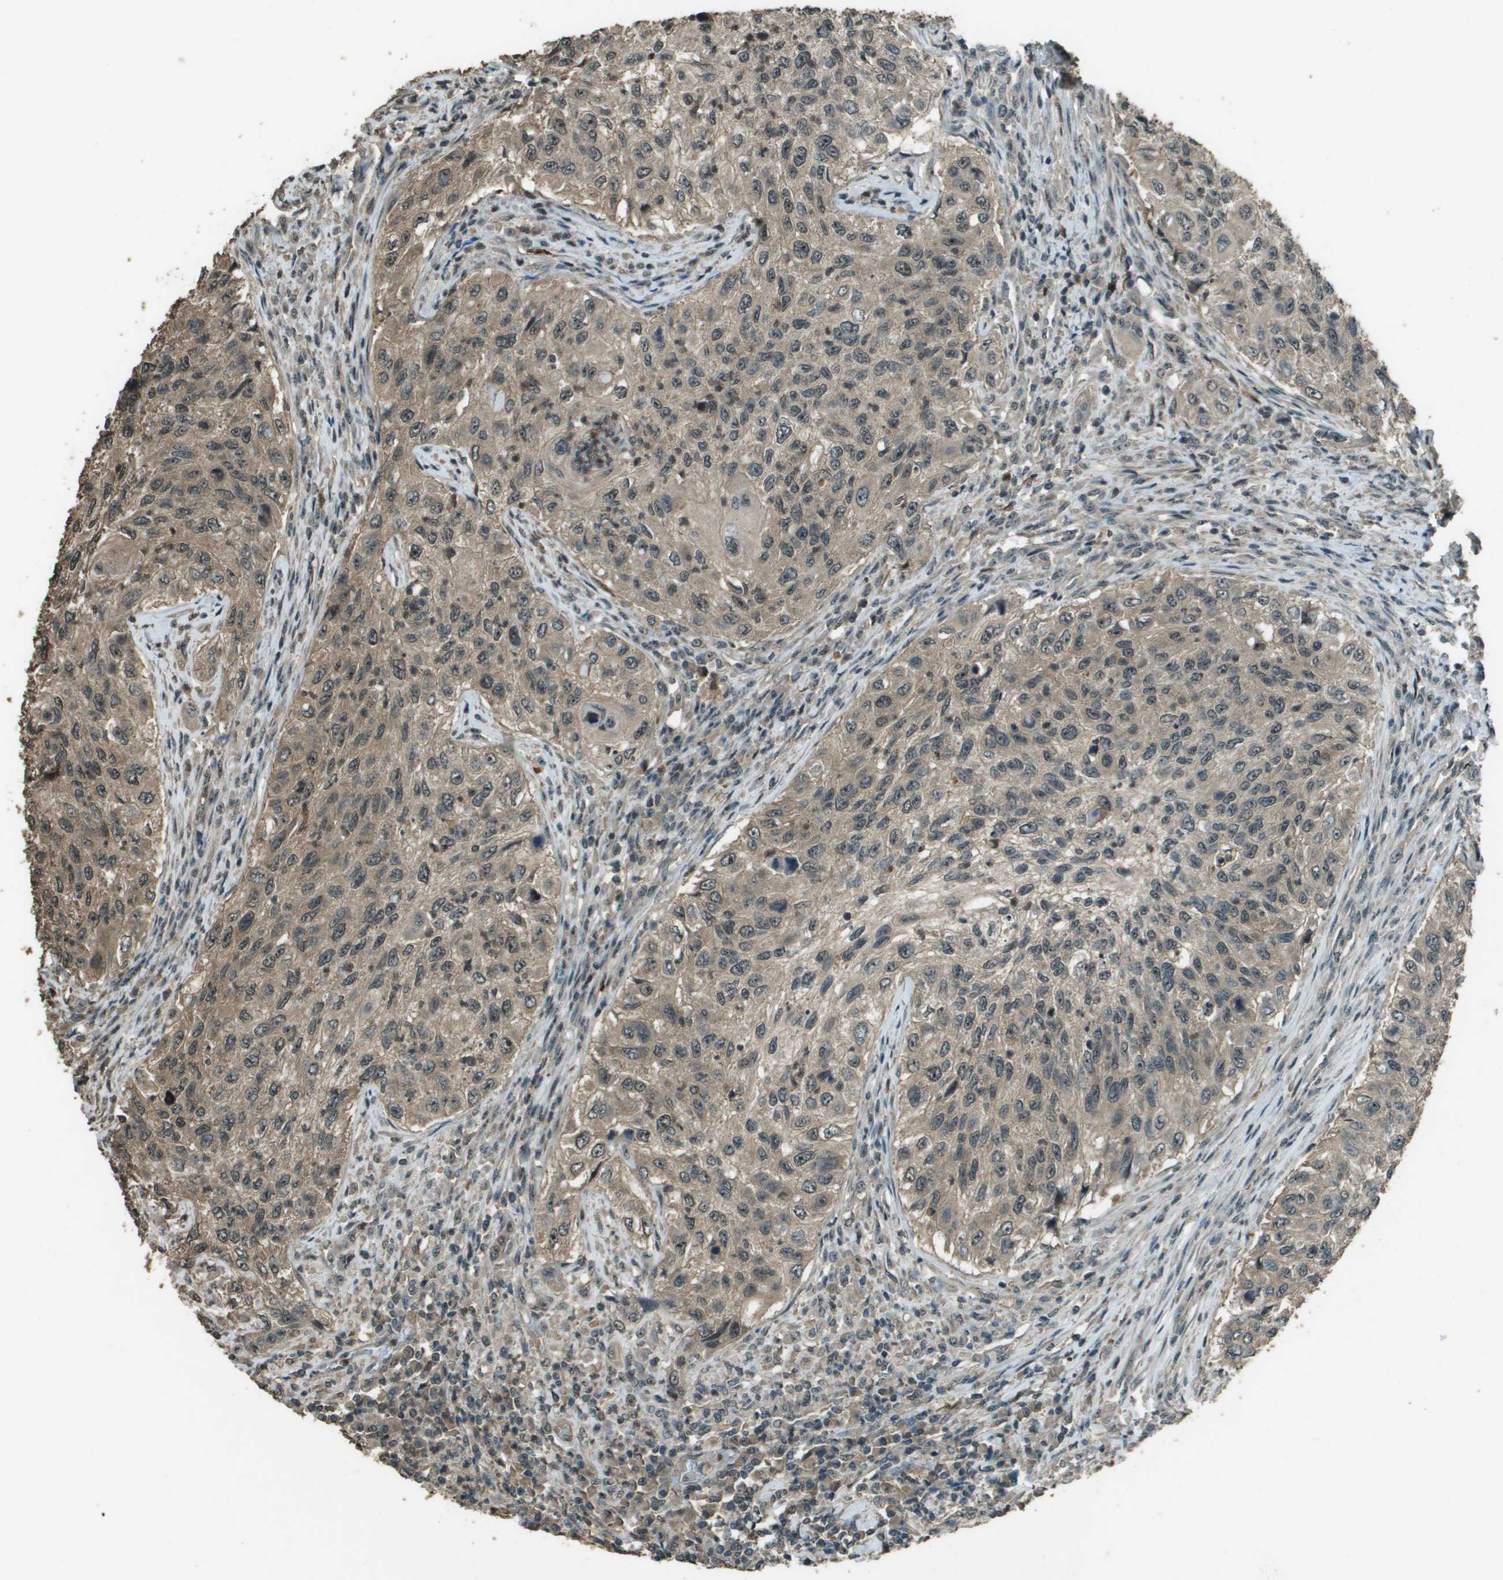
{"staining": {"intensity": "weak", "quantity": ">75%", "location": "cytoplasmic/membranous"}, "tissue": "urothelial cancer", "cell_type": "Tumor cells", "image_type": "cancer", "snomed": [{"axis": "morphology", "description": "Urothelial carcinoma, High grade"}, {"axis": "topography", "description": "Urinary bladder"}], "caption": "Immunohistochemical staining of human urothelial carcinoma (high-grade) exhibits weak cytoplasmic/membranous protein staining in about >75% of tumor cells.", "gene": "SDC3", "patient": {"sex": "female", "age": 60}}